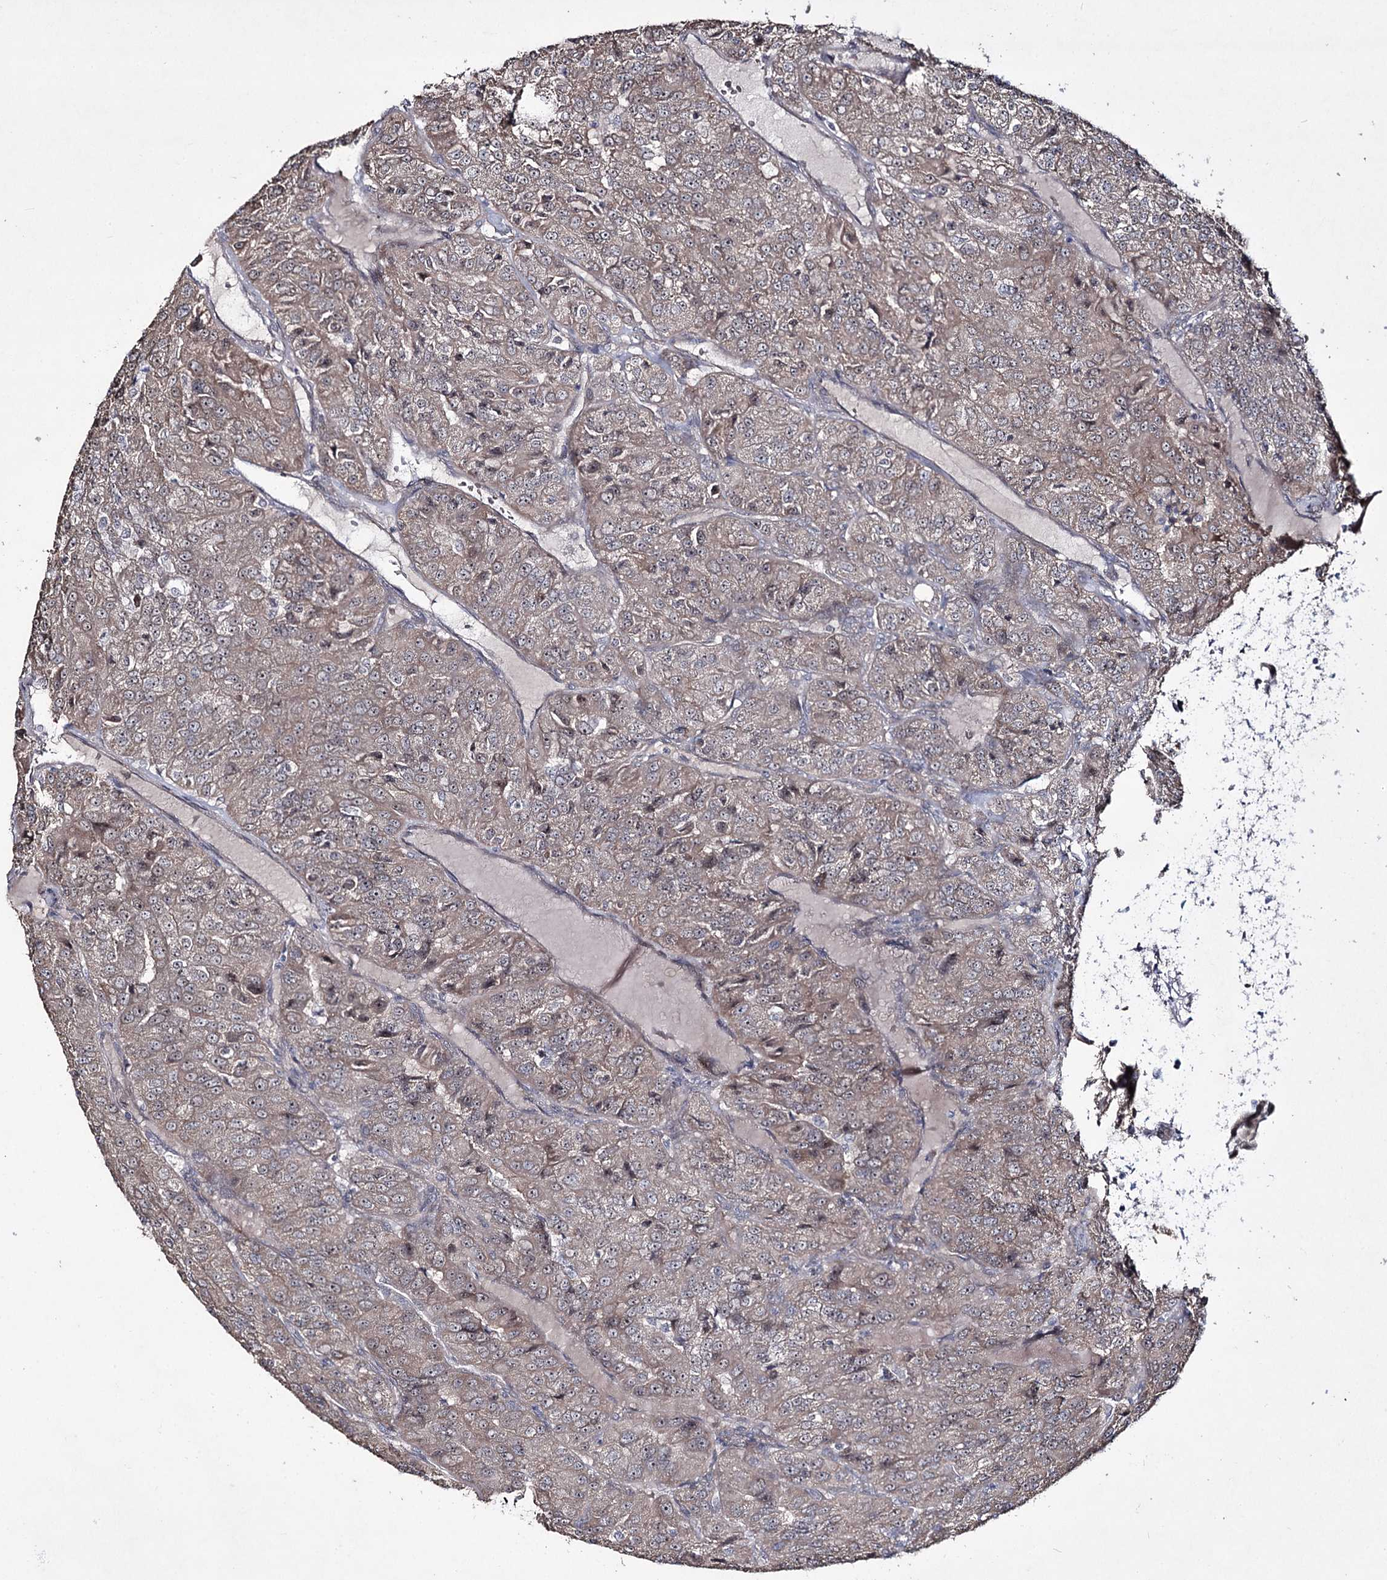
{"staining": {"intensity": "weak", "quantity": ">75%", "location": "cytoplasmic/membranous"}, "tissue": "renal cancer", "cell_type": "Tumor cells", "image_type": "cancer", "snomed": [{"axis": "morphology", "description": "Adenocarcinoma, NOS"}, {"axis": "topography", "description": "Kidney"}], "caption": "The histopathology image shows immunohistochemical staining of adenocarcinoma (renal). There is weak cytoplasmic/membranous expression is appreciated in approximately >75% of tumor cells.", "gene": "HOXC11", "patient": {"sex": "female", "age": 63}}